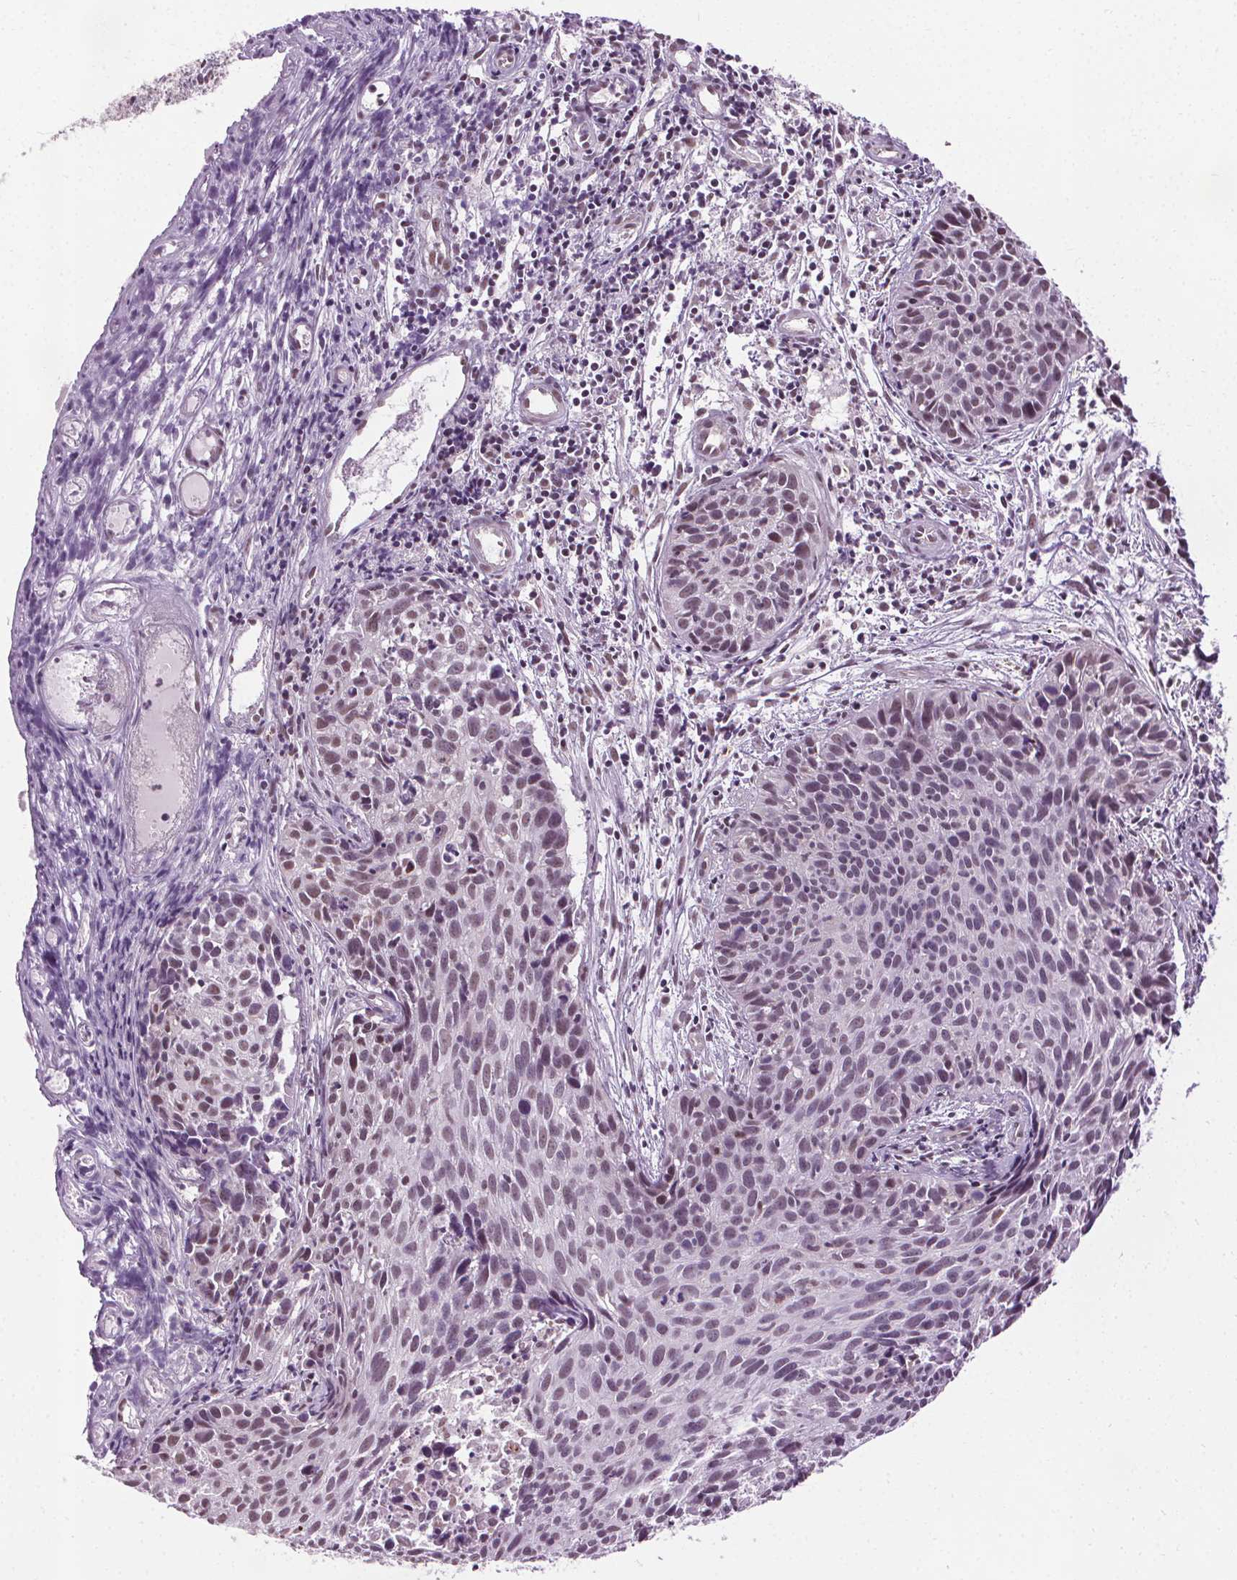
{"staining": {"intensity": "weak", "quantity": "<25%", "location": "nuclear"}, "tissue": "cervical cancer", "cell_type": "Tumor cells", "image_type": "cancer", "snomed": [{"axis": "morphology", "description": "Squamous cell carcinoma, NOS"}, {"axis": "topography", "description": "Cervix"}], "caption": "DAB (3,3'-diaminobenzidine) immunohistochemical staining of human cervical cancer (squamous cell carcinoma) exhibits no significant expression in tumor cells.", "gene": "CEBPA", "patient": {"sex": "female", "age": 30}}